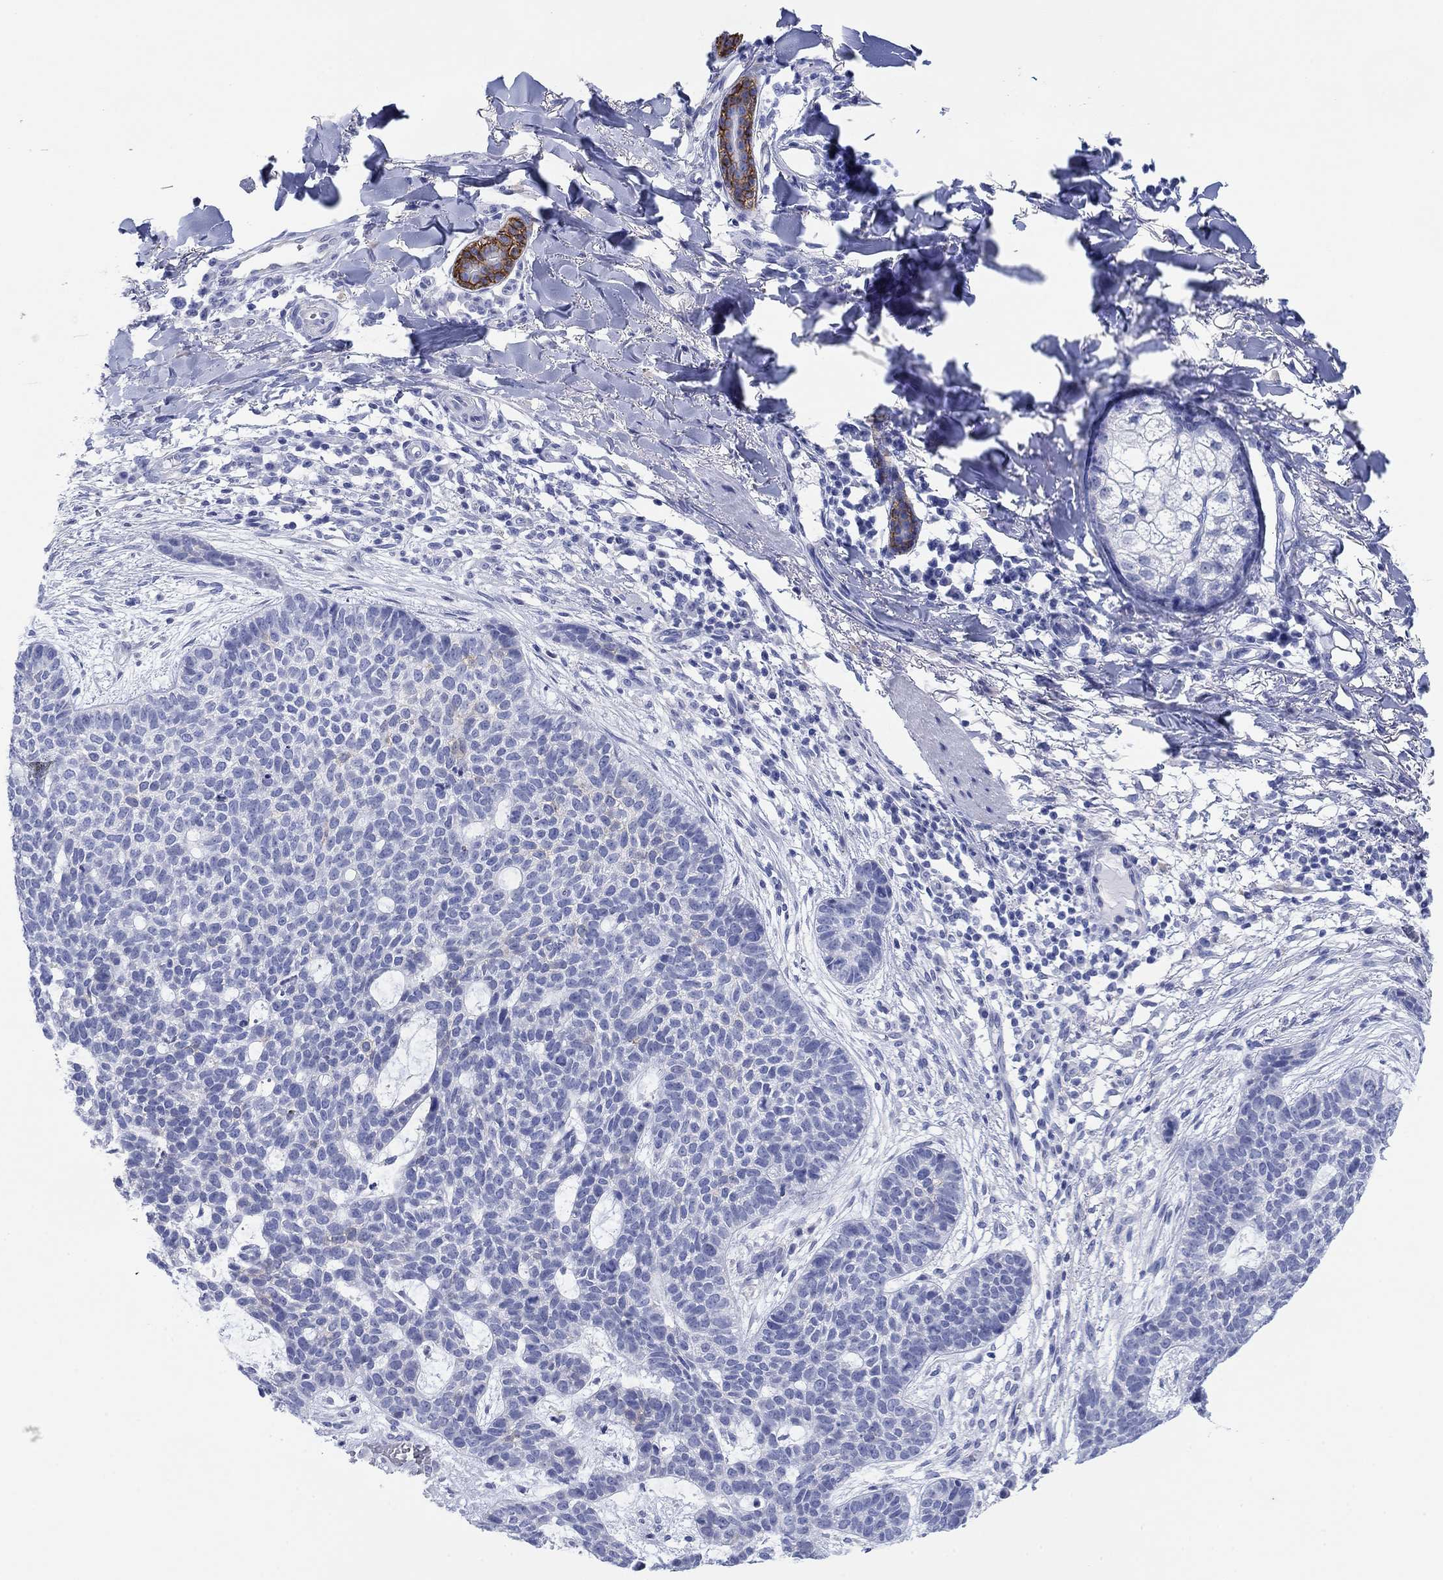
{"staining": {"intensity": "negative", "quantity": "none", "location": "none"}, "tissue": "skin cancer", "cell_type": "Tumor cells", "image_type": "cancer", "snomed": [{"axis": "morphology", "description": "Squamous cell carcinoma, NOS"}, {"axis": "topography", "description": "Skin"}], "caption": "An immunohistochemistry micrograph of skin cancer (squamous cell carcinoma) is shown. There is no staining in tumor cells of skin cancer (squamous cell carcinoma).", "gene": "ATP1B1", "patient": {"sex": "male", "age": 88}}